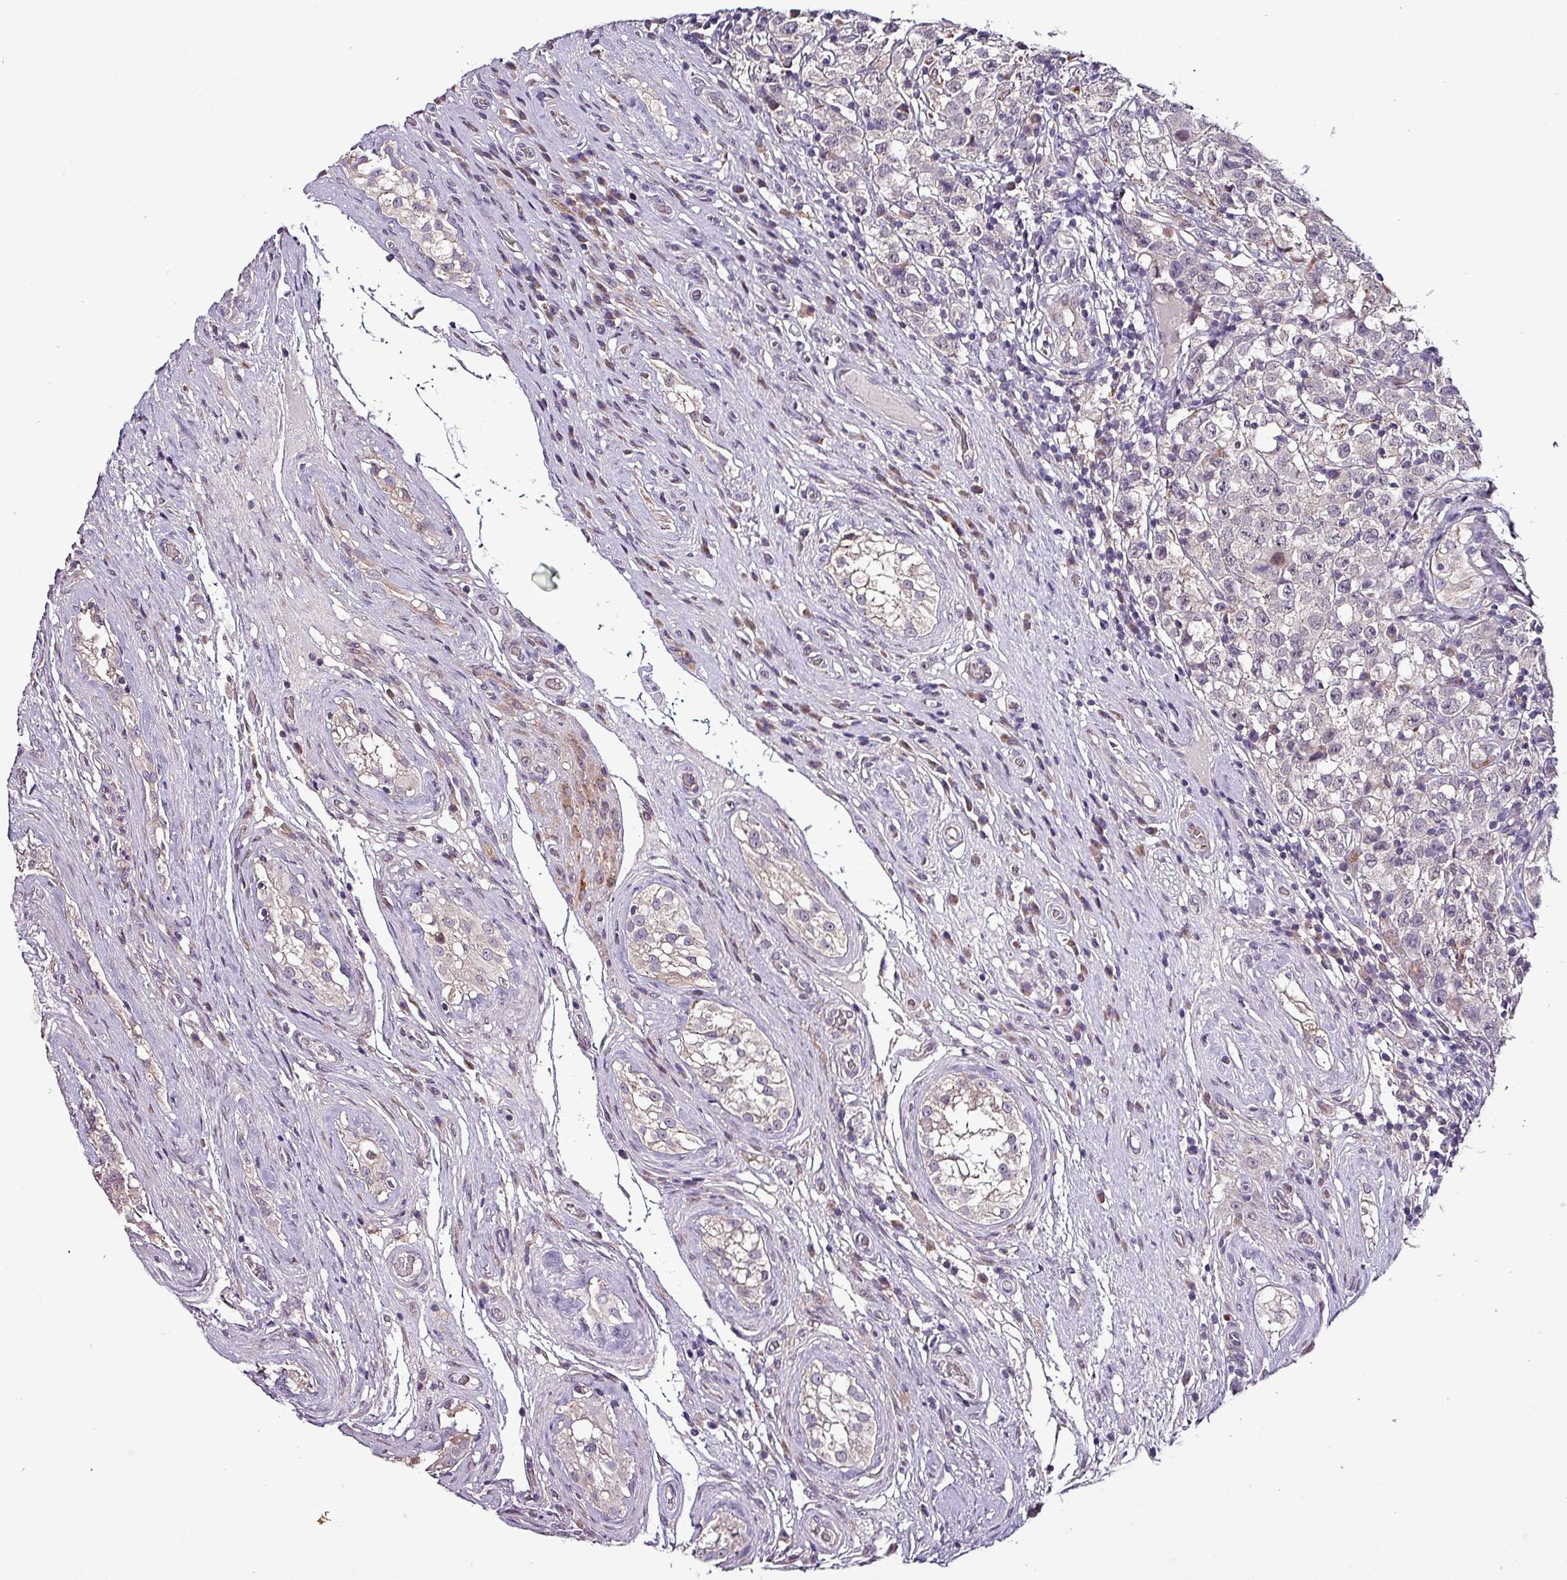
{"staining": {"intensity": "negative", "quantity": "none", "location": "none"}, "tissue": "testis cancer", "cell_type": "Tumor cells", "image_type": "cancer", "snomed": [{"axis": "morphology", "description": "Seminoma, NOS"}, {"axis": "morphology", "description": "Carcinoma, Embryonal, NOS"}, {"axis": "topography", "description": "Testis"}], "caption": "IHC of human testis embryonal carcinoma exhibits no expression in tumor cells.", "gene": "GRAPL", "patient": {"sex": "male", "age": 41}}